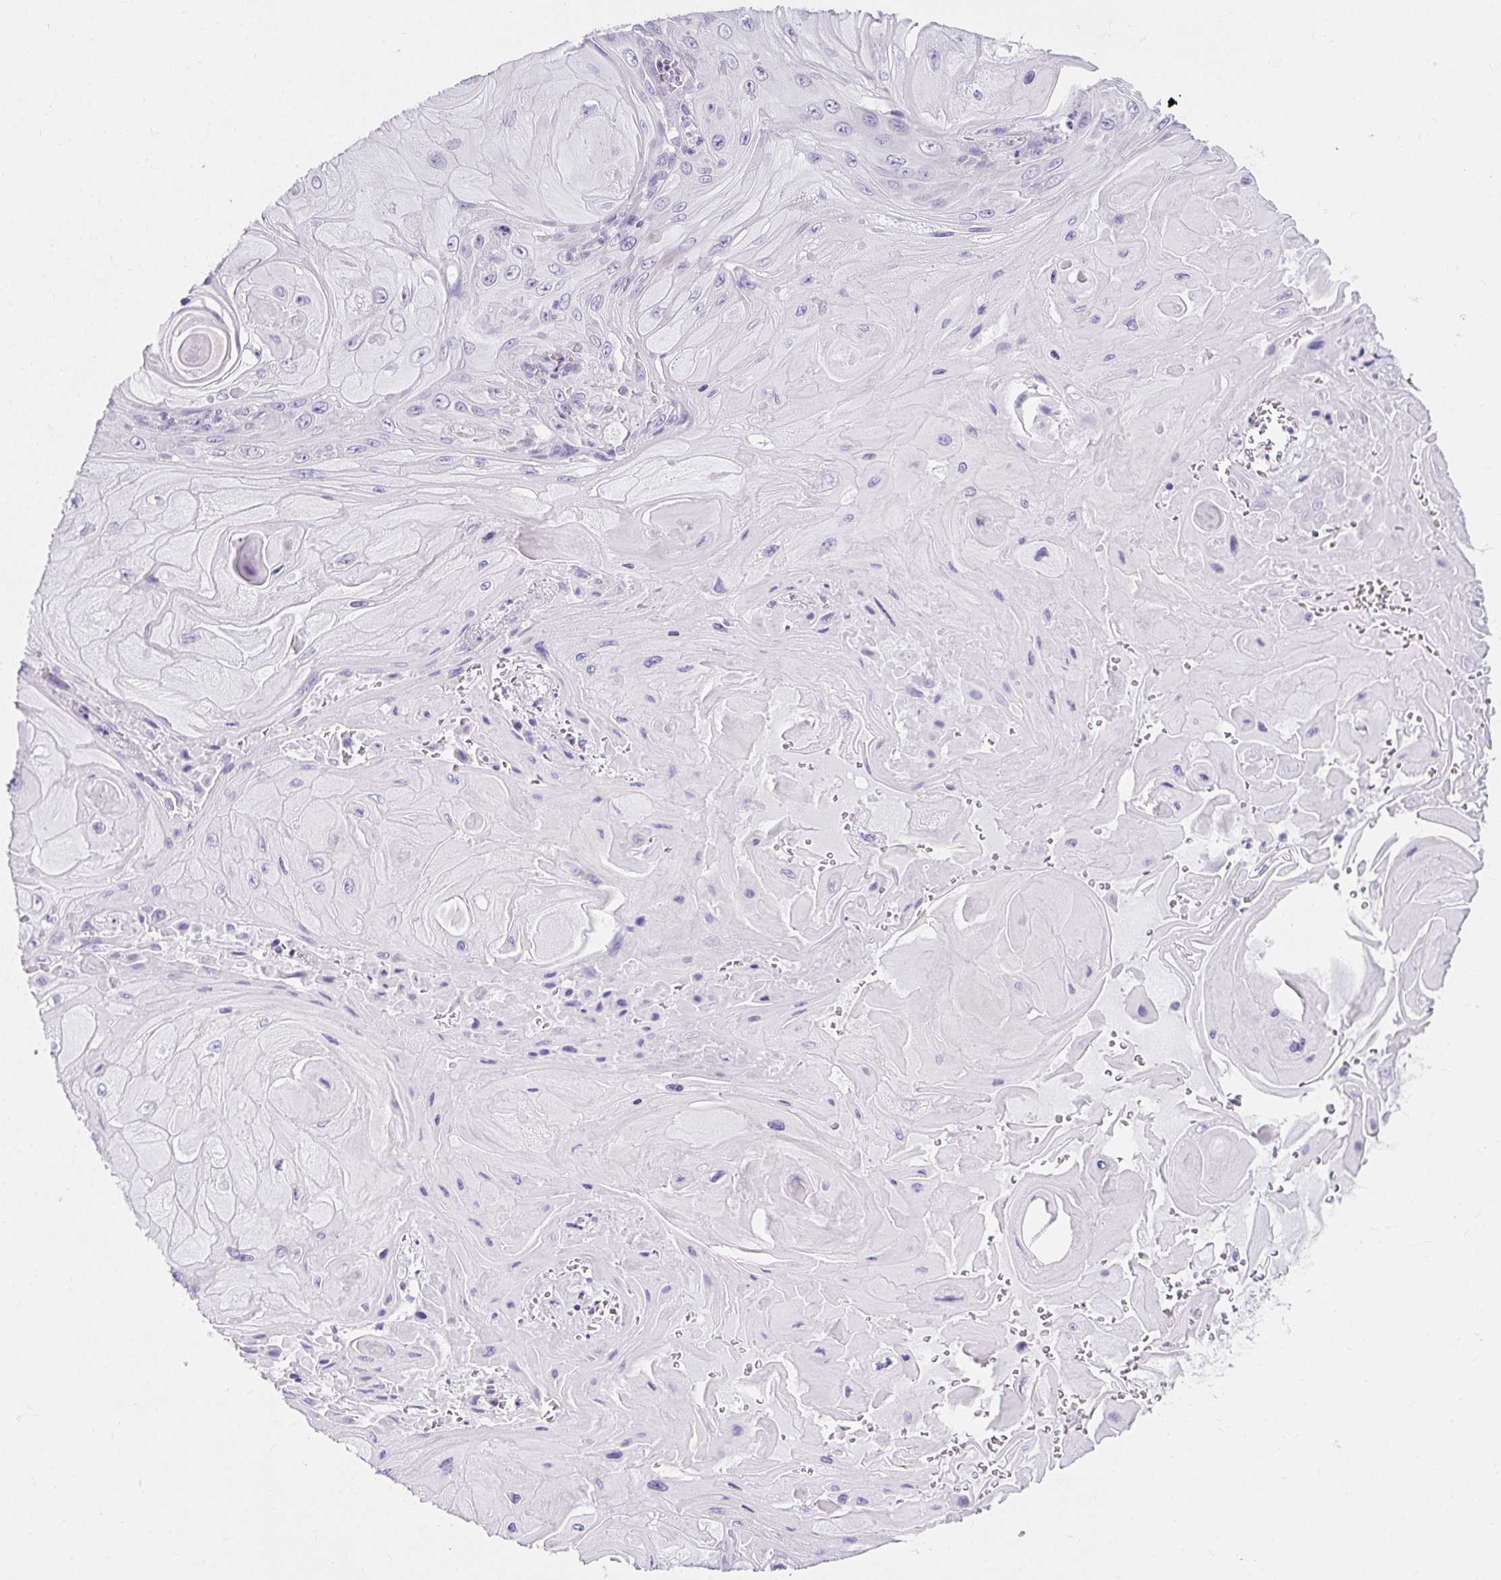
{"staining": {"intensity": "negative", "quantity": "none", "location": "none"}, "tissue": "skin cancer", "cell_type": "Tumor cells", "image_type": "cancer", "snomed": [{"axis": "morphology", "description": "Squamous cell carcinoma, NOS"}, {"axis": "topography", "description": "Skin"}], "caption": "This is an immunohistochemistry image of skin cancer. There is no expression in tumor cells.", "gene": "VGLL1", "patient": {"sex": "female", "age": 94}}